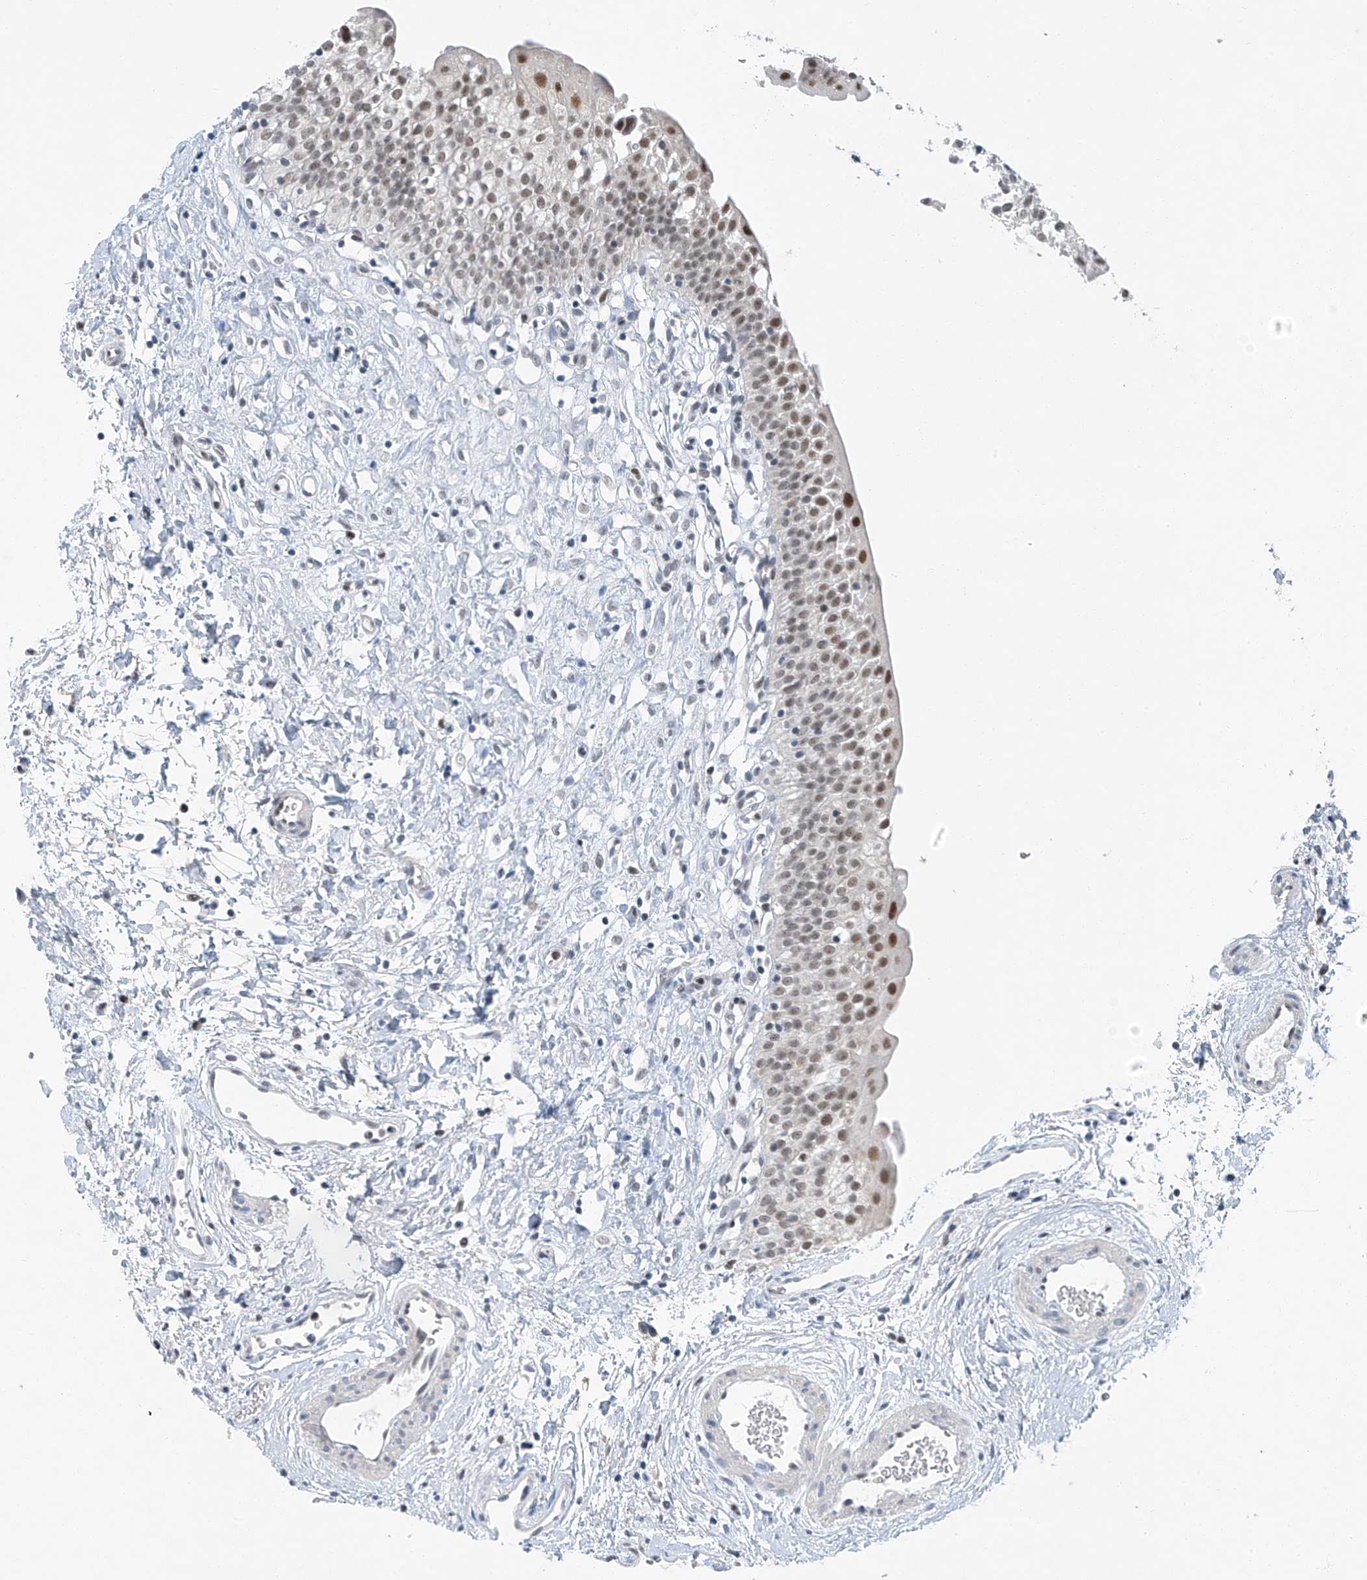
{"staining": {"intensity": "moderate", "quantity": "<25%", "location": "nuclear"}, "tissue": "urinary bladder", "cell_type": "Urothelial cells", "image_type": "normal", "snomed": [{"axis": "morphology", "description": "Normal tissue, NOS"}, {"axis": "topography", "description": "Urinary bladder"}], "caption": "Human urinary bladder stained for a protein (brown) demonstrates moderate nuclear positive expression in approximately <25% of urothelial cells.", "gene": "TAF8", "patient": {"sex": "male", "age": 51}}